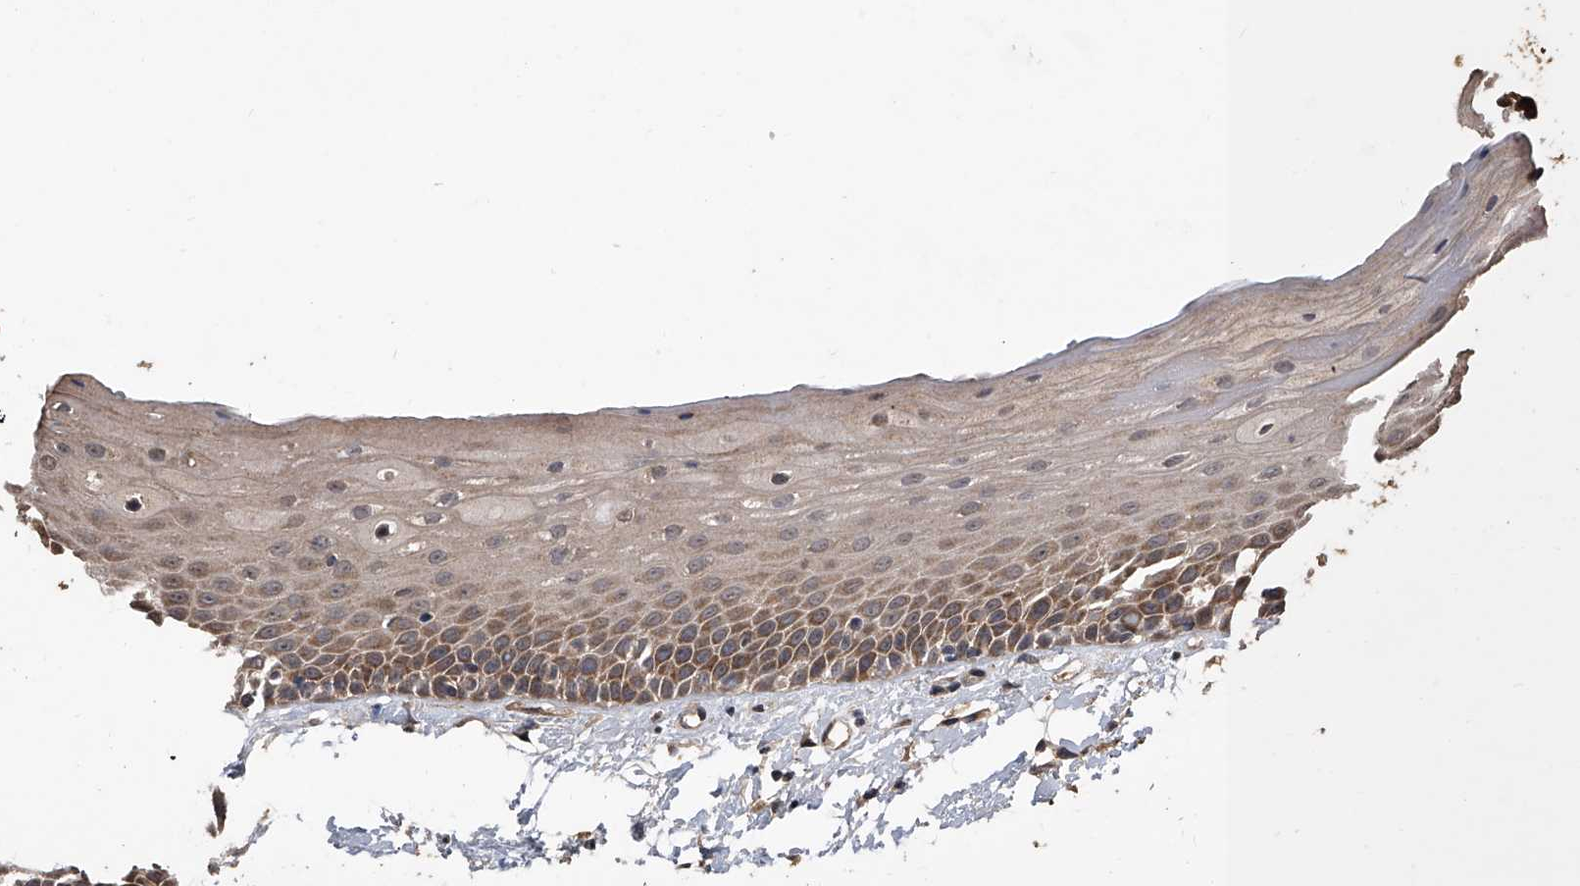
{"staining": {"intensity": "moderate", "quantity": ">75%", "location": "cytoplasmic/membranous"}, "tissue": "oral mucosa", "cell_type": "Squamous epithelial cells", "image_type": "normal", "snomed": [{"axis": "morphology", "description": "Normal tissue, NOS"}, {"axis": "topography", "description": "Oral tissue"}], "caption": "Immunohistochemical staining of unremarkable human oral mucosa displays medium levels of moderate cytoplasmic/membranous staining in approximately >75% of squamous epithelial cells. The protein of interest is stained brown, and the nuclei are stained in blue (DAB (3,3'-diaminobenzidine) IHC with brightfield microscopy, high magnification).", "gene": "LTV1", "patient": {"sex": "female", "age": 76}}